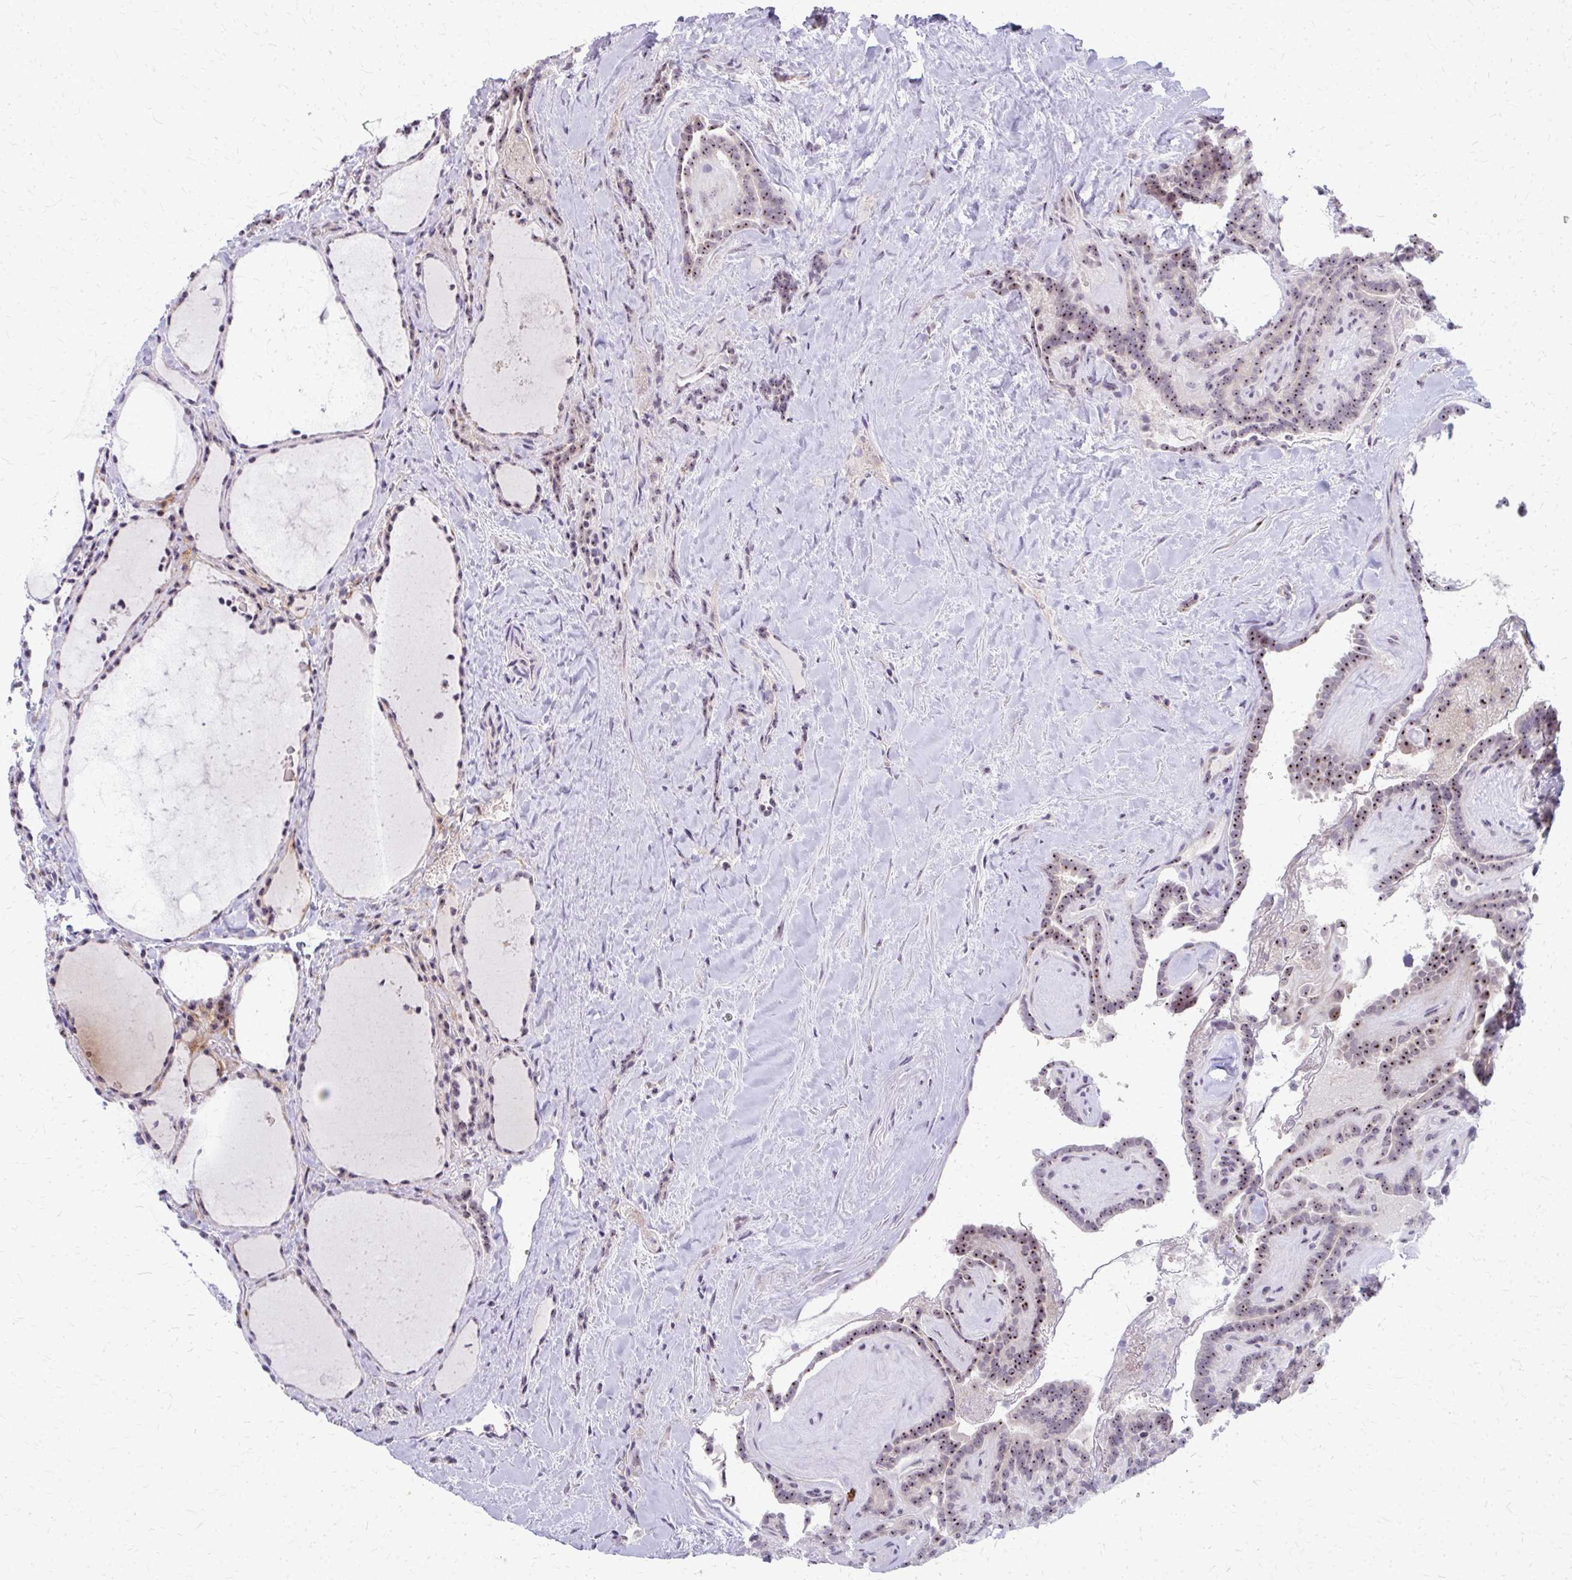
{"staining": {"intensity": "moderate", "quantity": "25%-75%", "location": "nuclear"}, "tissue": "thyroid cancer", "cell_type": "Tumor cells", "image_type": "cancer", "snomed": [{"axis": "morphology", "description": "Papillary adenocarcinoma, NOS"}, {"axis": "topography", "description": "Thyroid gland"}], "caption": "Moderate nuclear expression is present in approximately 25%-75% of tumor cells in thyroid cancer.", "gene": "NUDT16", "patient": {"sex": "female", "age": 21}}